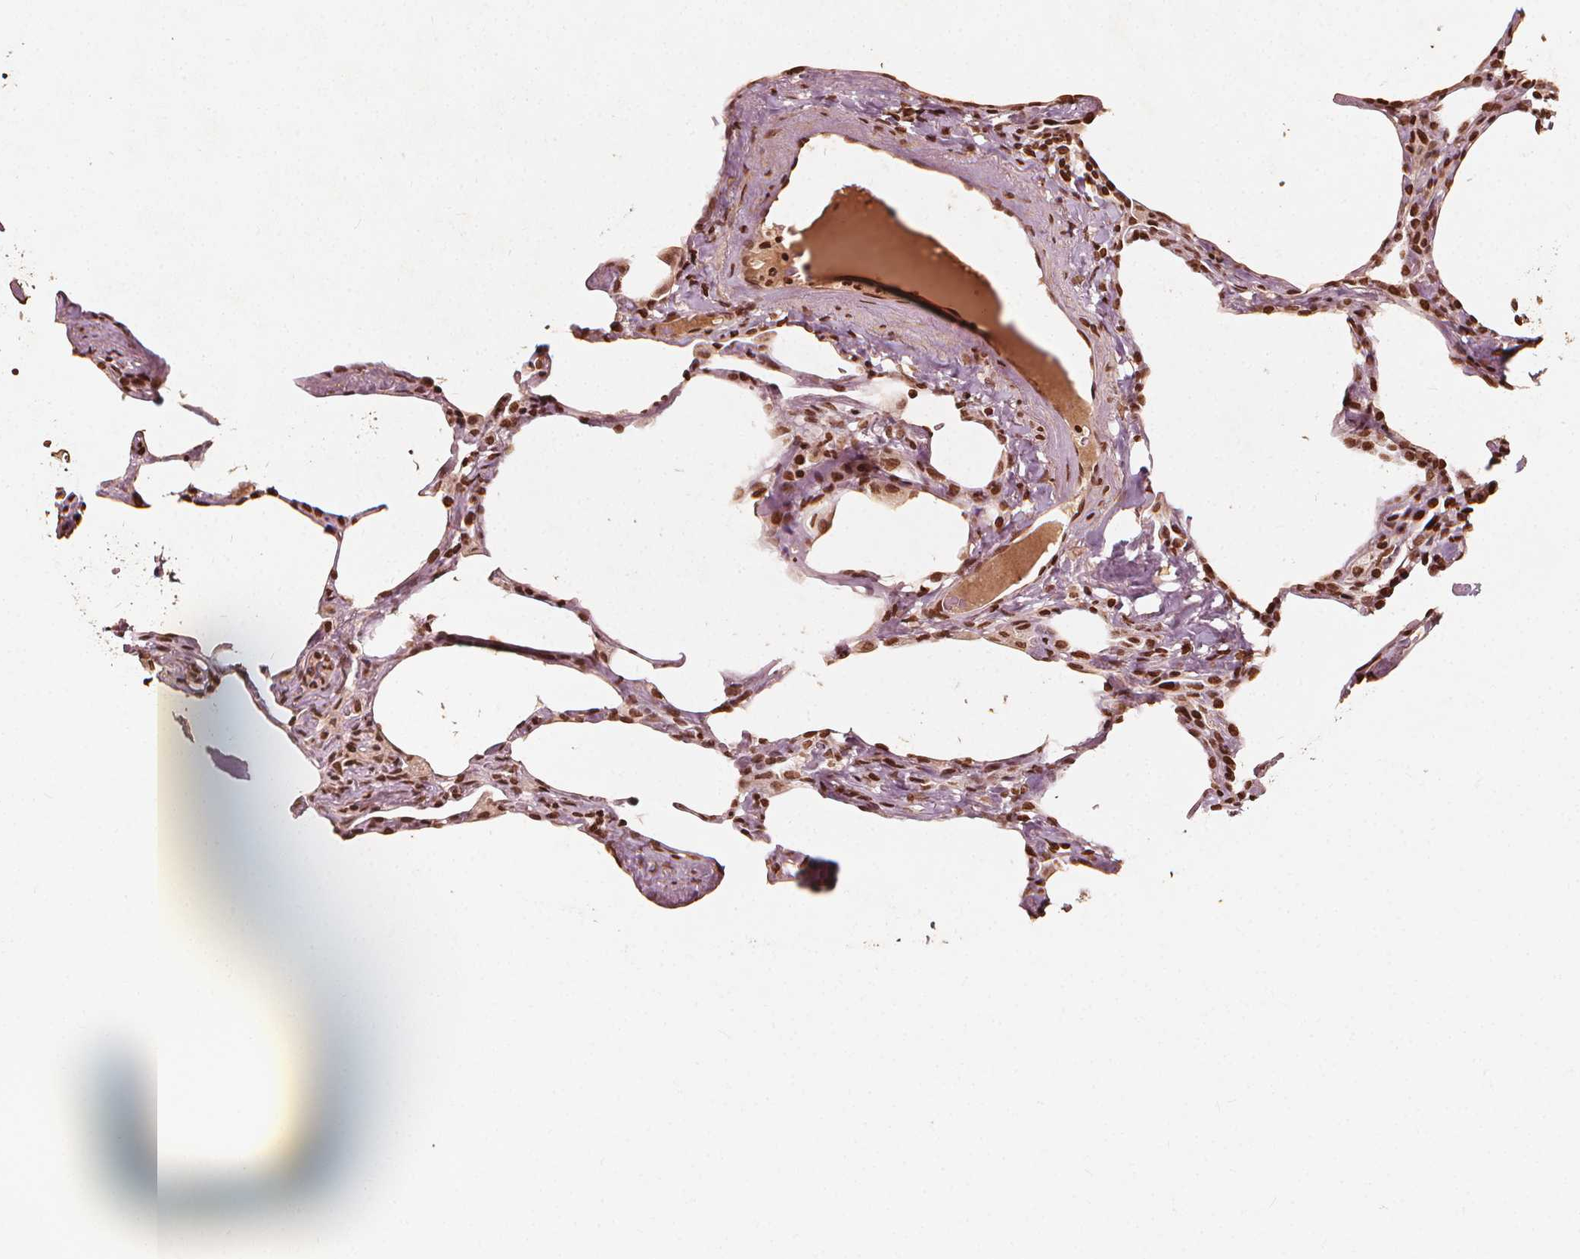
{"staining": {"intensity": "strong", "quantity": ">75%", "location": "nuclear"}, "tissue": "lung", "cell_type": "Alveolar cells", "image_type": "normal", "snomed": [{"axis": "morphology", "description": "Normal tissue, NOS"}, {"axis": "topography", "description": "Lung"}], "caption": "Alveolar cells reveal high levels of strong nuclear expression in approximately >75% of cells in normal human lung.", "gene": "H3C14", "patient": {"sex": "male", "age": 65}}